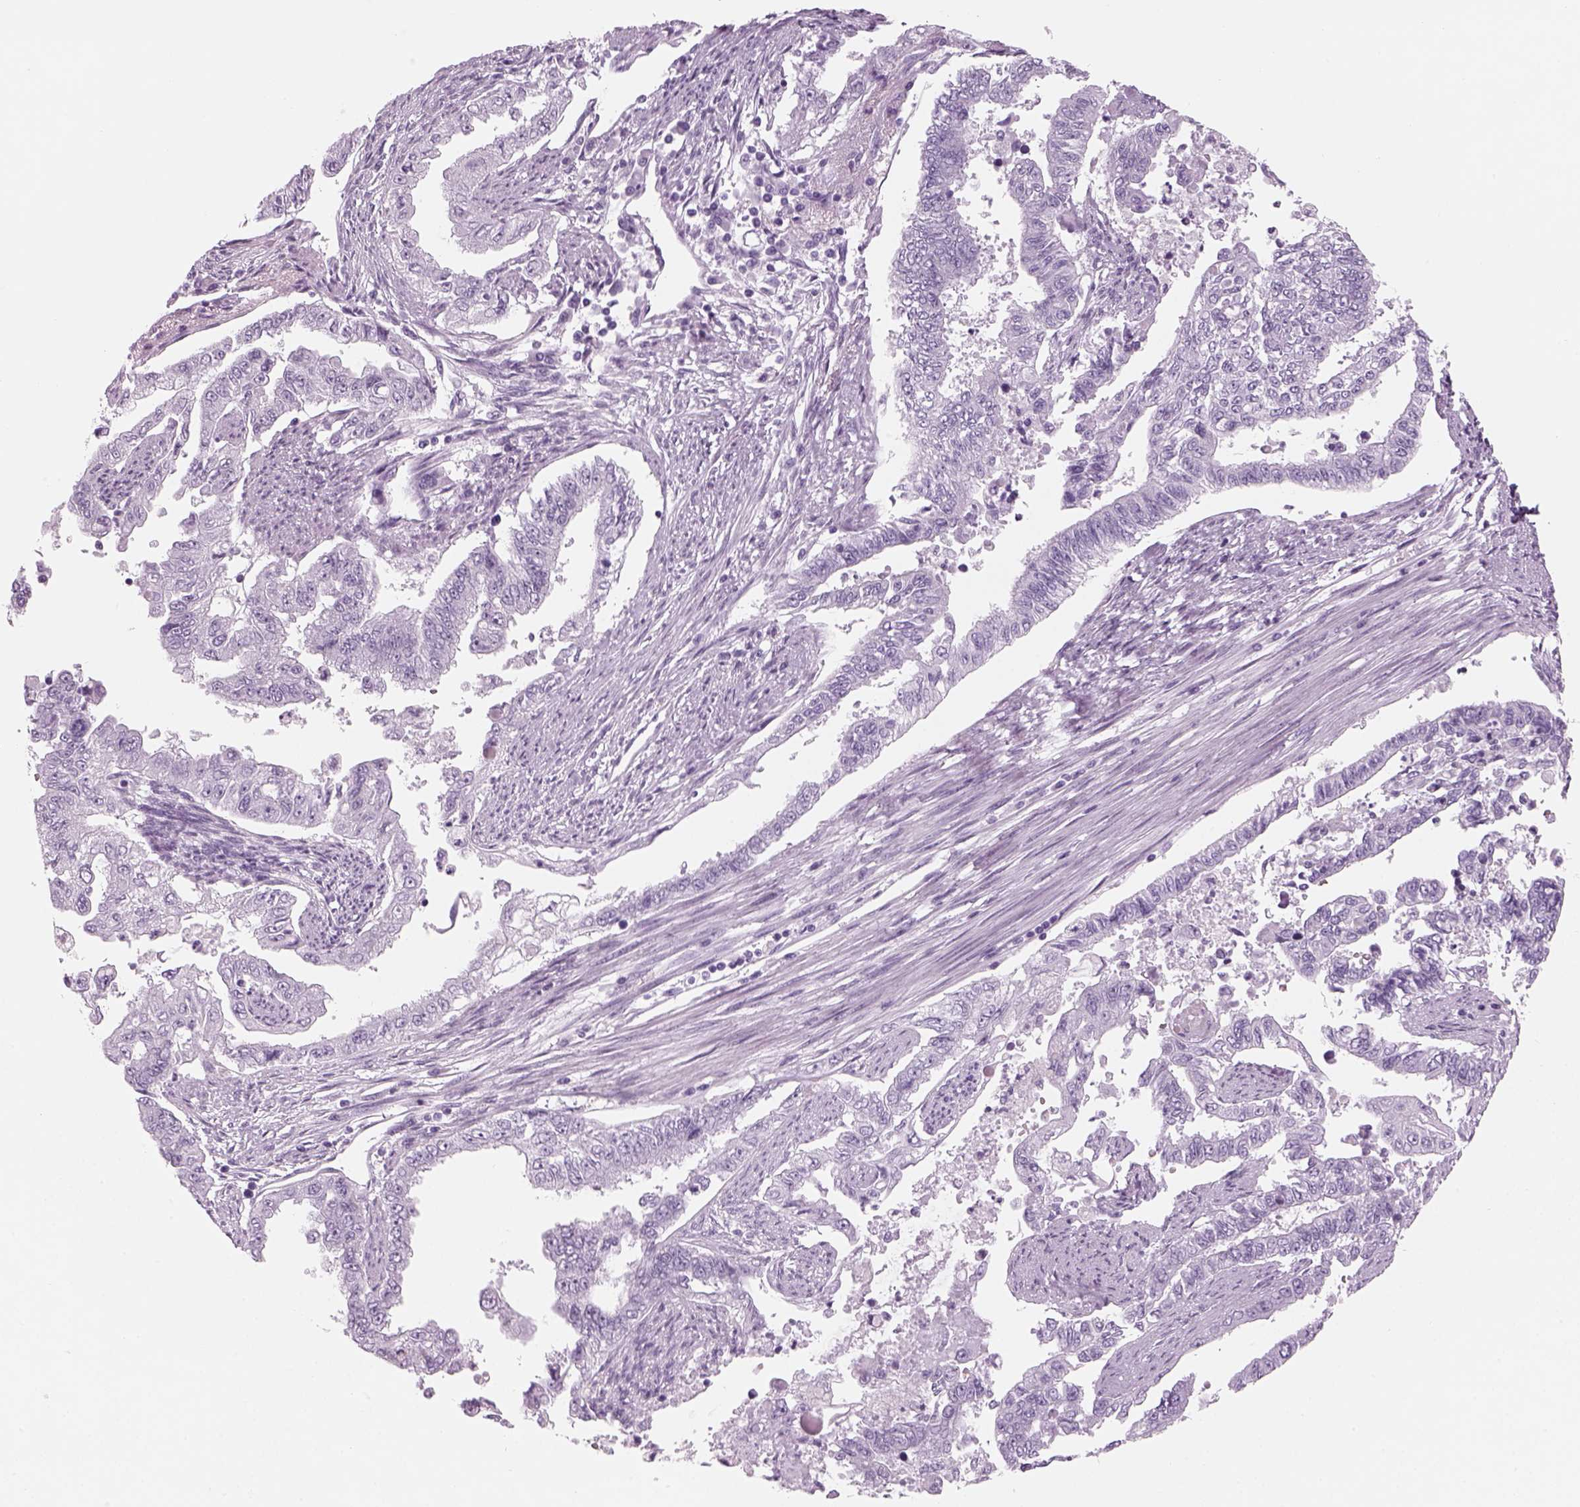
{"staining": {"intensity": "negative", "quantity": "none", "location": "none"}, "tissue": "endometrial cancer", "cell_type": "Tumor cells", "image_type": "cancer", "snomed": [{"axis": "morphology", "description": "Adenocarcinoma, NOS"}, {"axis": "topography", "description": "Uterus"}], "caption": "Micrograph shows no protein staining in tumor cells of adenocarcinoma (endometrial) tissue.", "gene": "PABPC1L2B", "patient": {"sex": "female", "age": 59}}